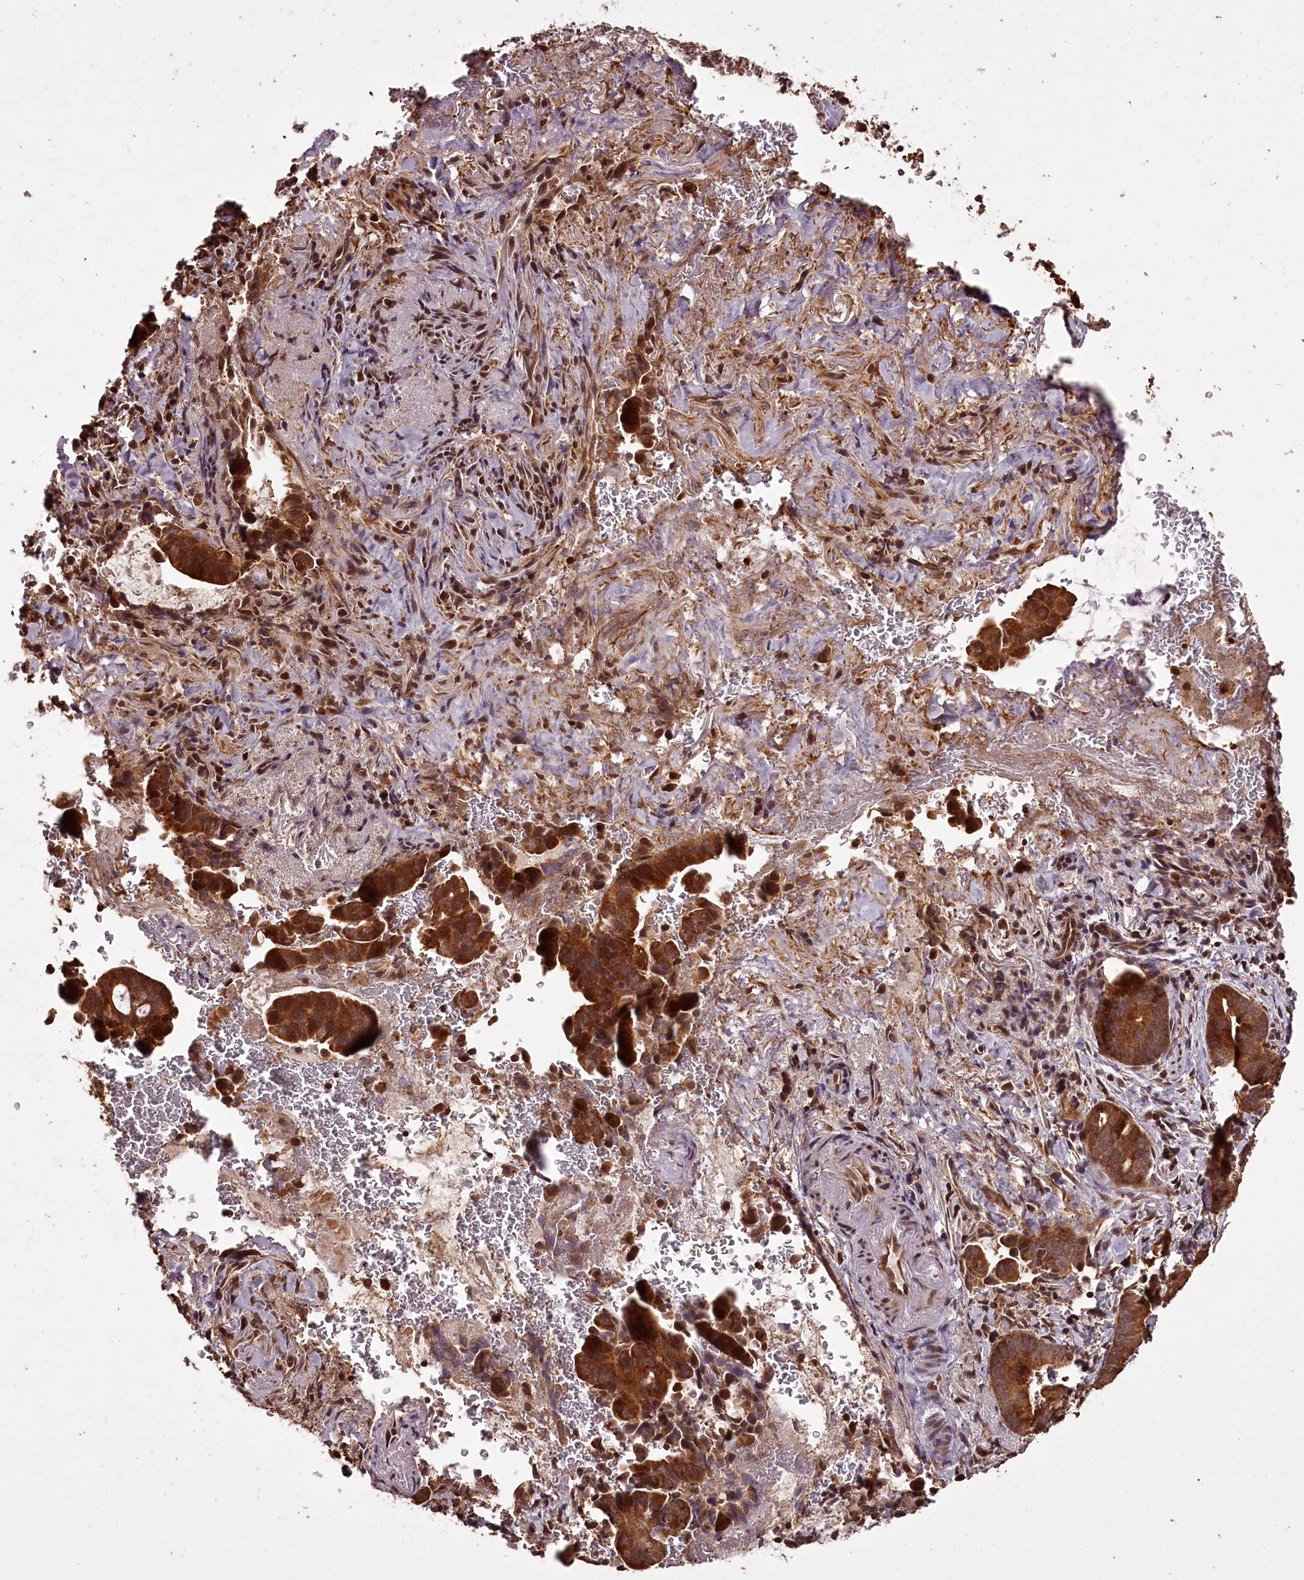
{"staining": {"intensity": "strong", "quantity": ">75%", "location": "cytoplasmic/membranous"}, "tissue": "pancreatic cancer", "cell_type": "Tumor cells", "image_type": "cancer", "snomed": [{"axis": "morphology", "description": "Adenocarcinoma, NOS"}, {"axis": "topography", "description": "Pancreas"}], "caption": "Tumor cells display high levels of strong cytoplasmic/membranous expression in about >75% of cells in human pancreatic adenocarcinoma. (brown staining indicates protein expression, while blue staining denotes nuclei).", "gene": "NPRL2", "patient": {"sex": "female", "age": 63}}